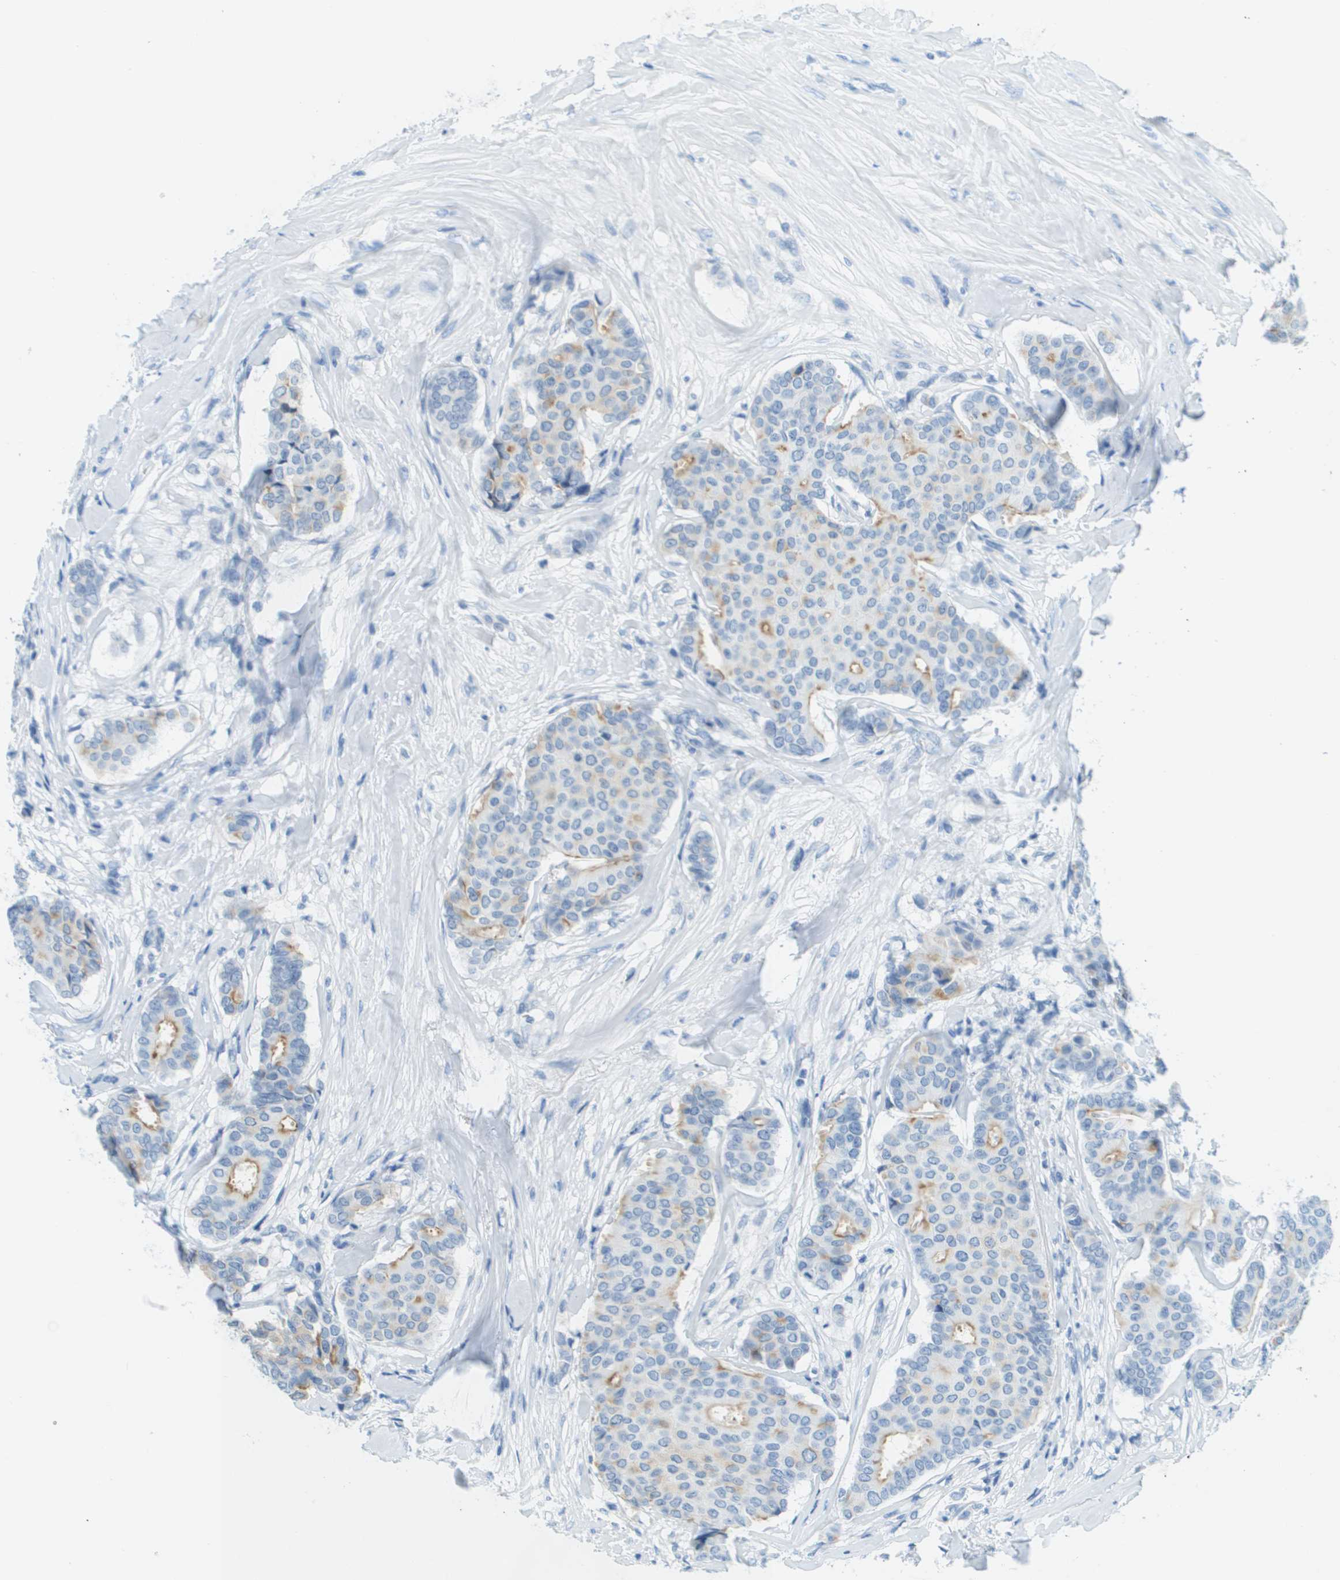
{"staining": {"intensity": "weak", "quantity": "<25%", "location": "cytoplasmic/membranous"}, "tissue": "breast cancer", "cell_type": "Tumor cells", "image_type": "cancer", "snomed": [{"axis": "morphology", "description": "Duct carcinoma"}, {"axis": "topography", "description": "Breast"}], "caption": "IHC photomicrograph of breast cancer (invasive ductal carcinoma) stained for a protein (brown), which demonstrates no expression in tumor cells. (Brightfield microscopy of DAB IHC at high magnification).", "gene": "CDHR2", "patient": {"sex": "female", "age": 75}}